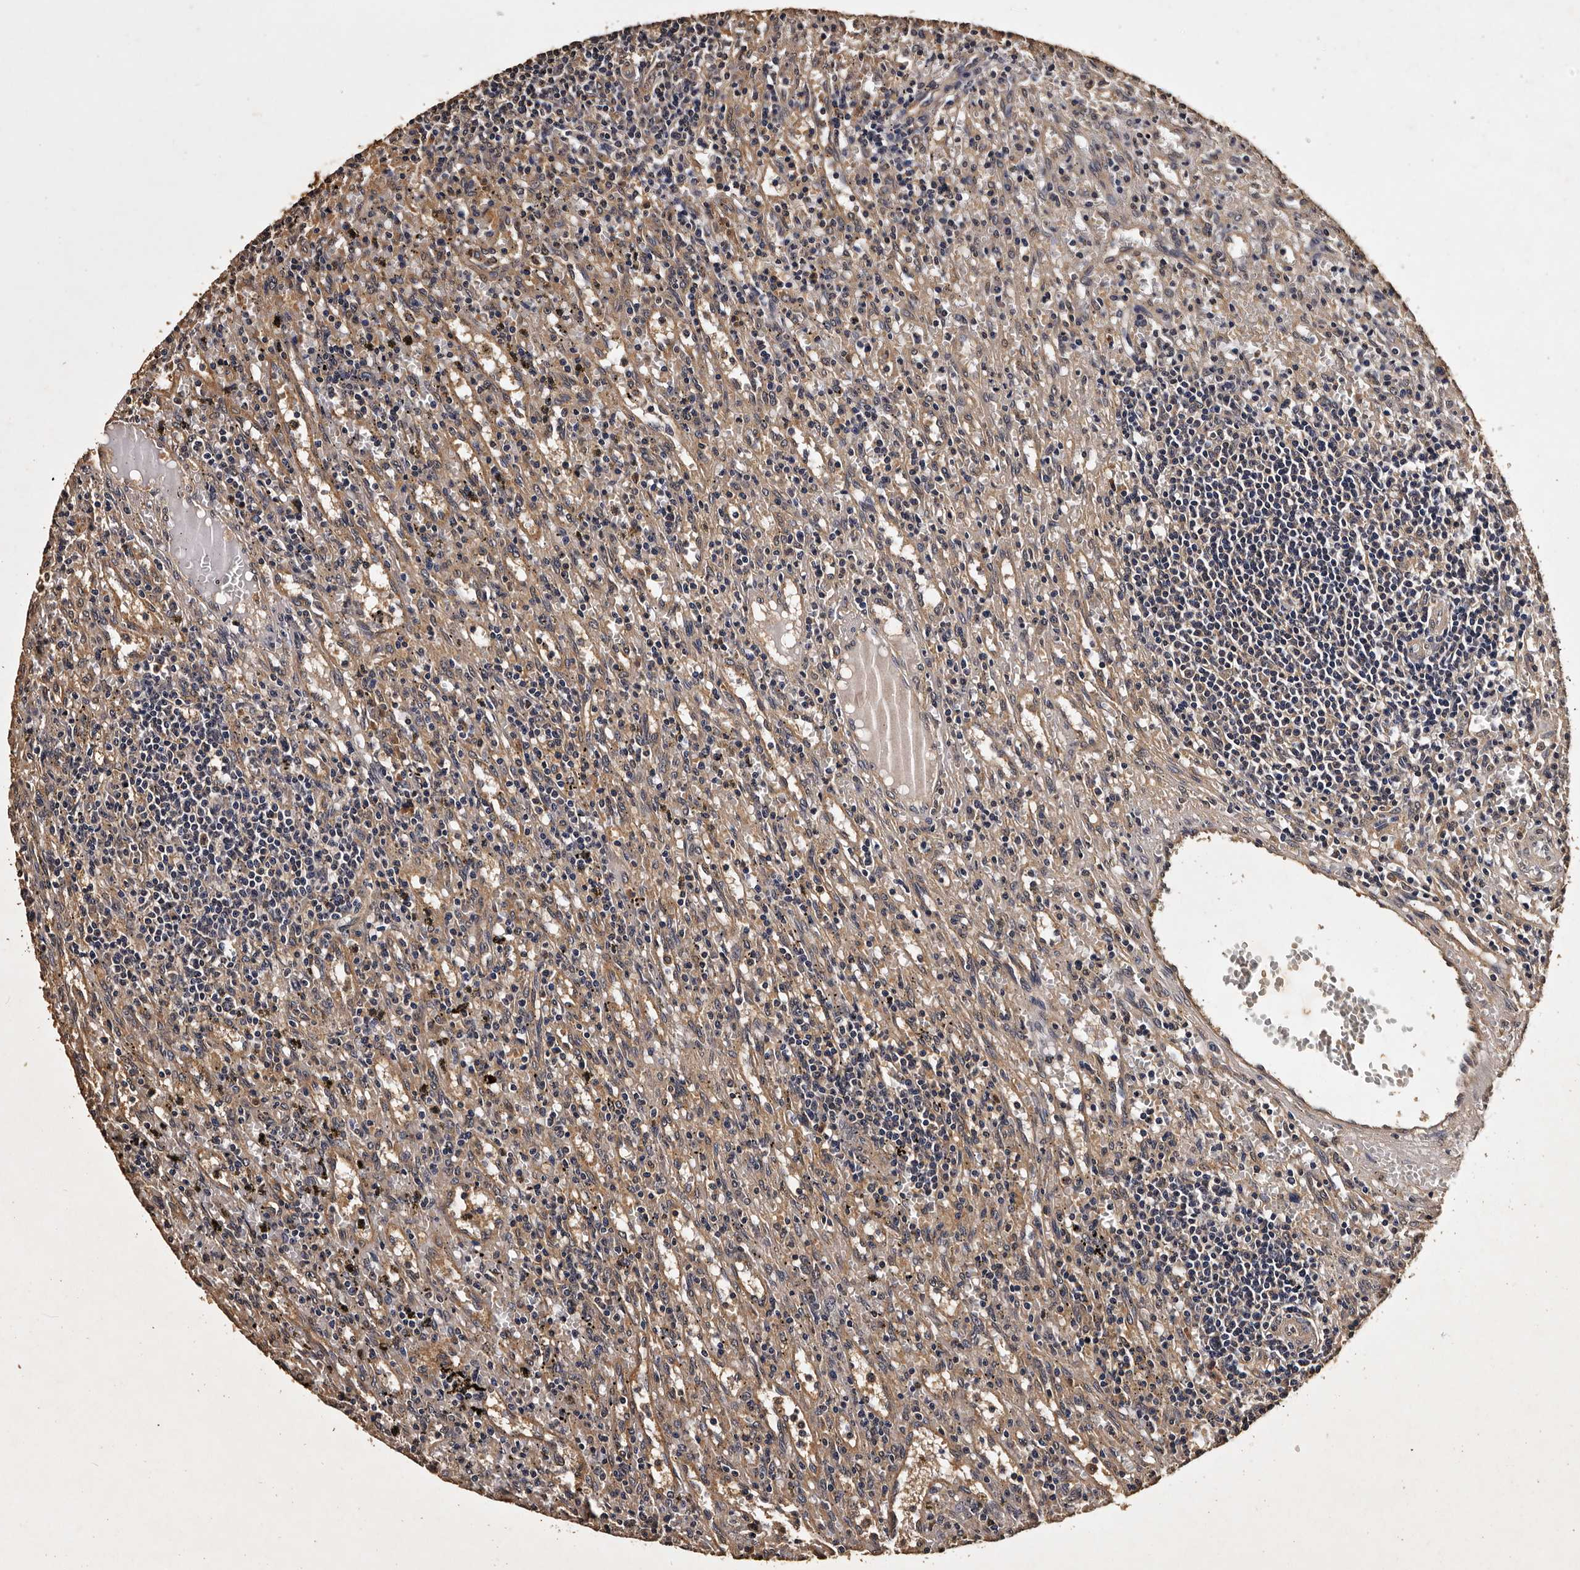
{"staining": {"intensity": "negative", "quantity": "none", "location": "none"}, "tissue": "lymphoma", "cell_type": "Tumor cells", "image_type": "cancer", "snomed": [{"axis": "morphology", "description": "Malignant lymphoma, non-Hodgkin's type, Low grade"}, {"axis": "topography", "description": "Spleen"}], "caption": "Lymphoma was stained to show a protein in brown. There is no significant positivity in tumor cells.", "gene": "PARS2", "patient": {"sex": "male", "age": 76}}